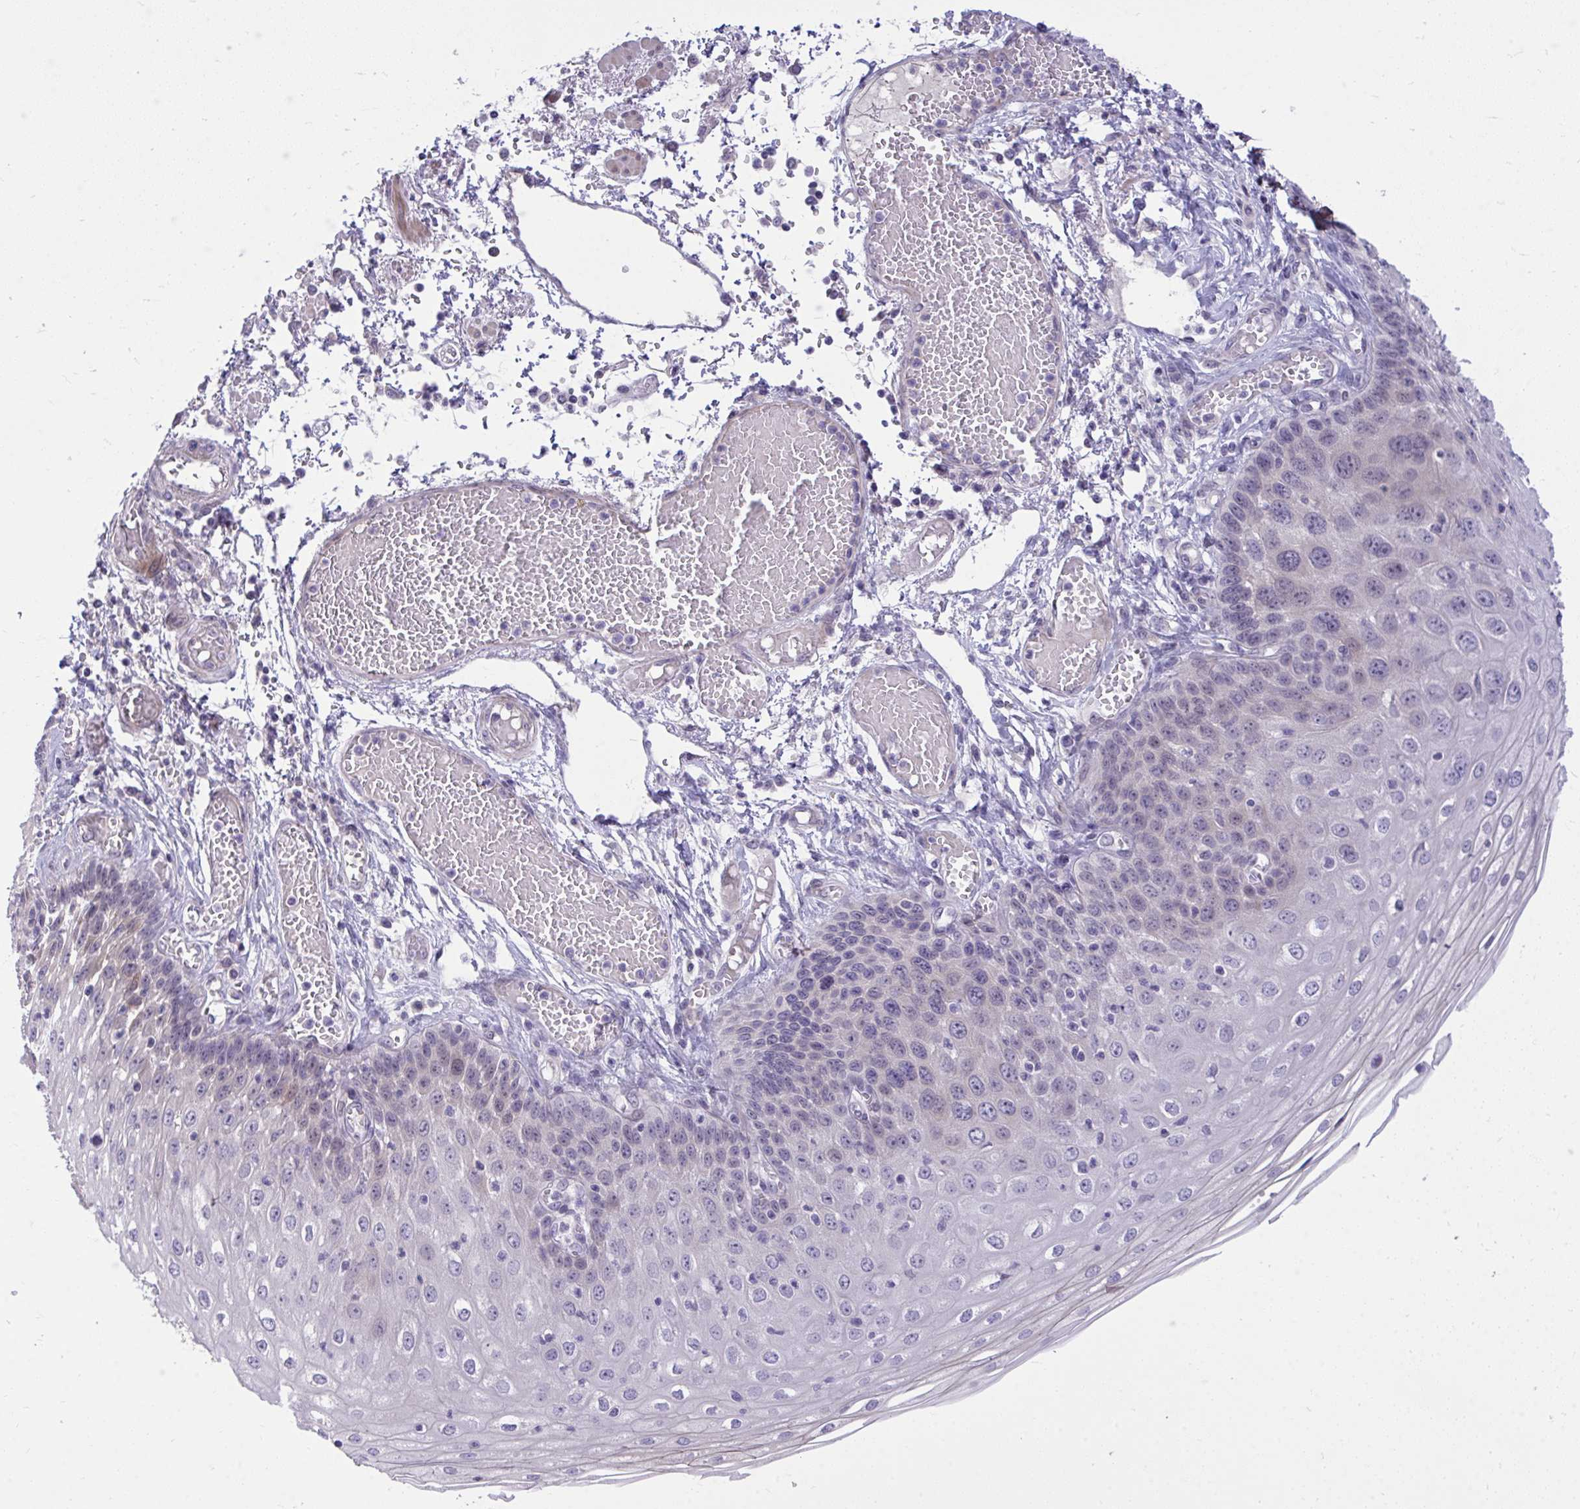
{"staining": {"intensity": "moderate", "quantity": "25%-75%", "location": "cytoplasmic/membranous"}, "tissue": "esophagus", "cell_type": "Squamous epithelial cells", "image_type": "normal", "snomed": [{"axis": "morphology", "description": "Normal tissue, NOS"}, {"axis": "morphology", "description": "Adenocarcinoma, NOS"}, {"axis": "topography", "description": "Esophagus"}], "caption": "The micrograph exhibits staining of benign esophagus, revealing moderate cytoplasmic/membranous protein positivity (brown color) within squamous epithelial cells.", "gene": "HMBOX1", "patient": {"sex": "male", "age": 81}}